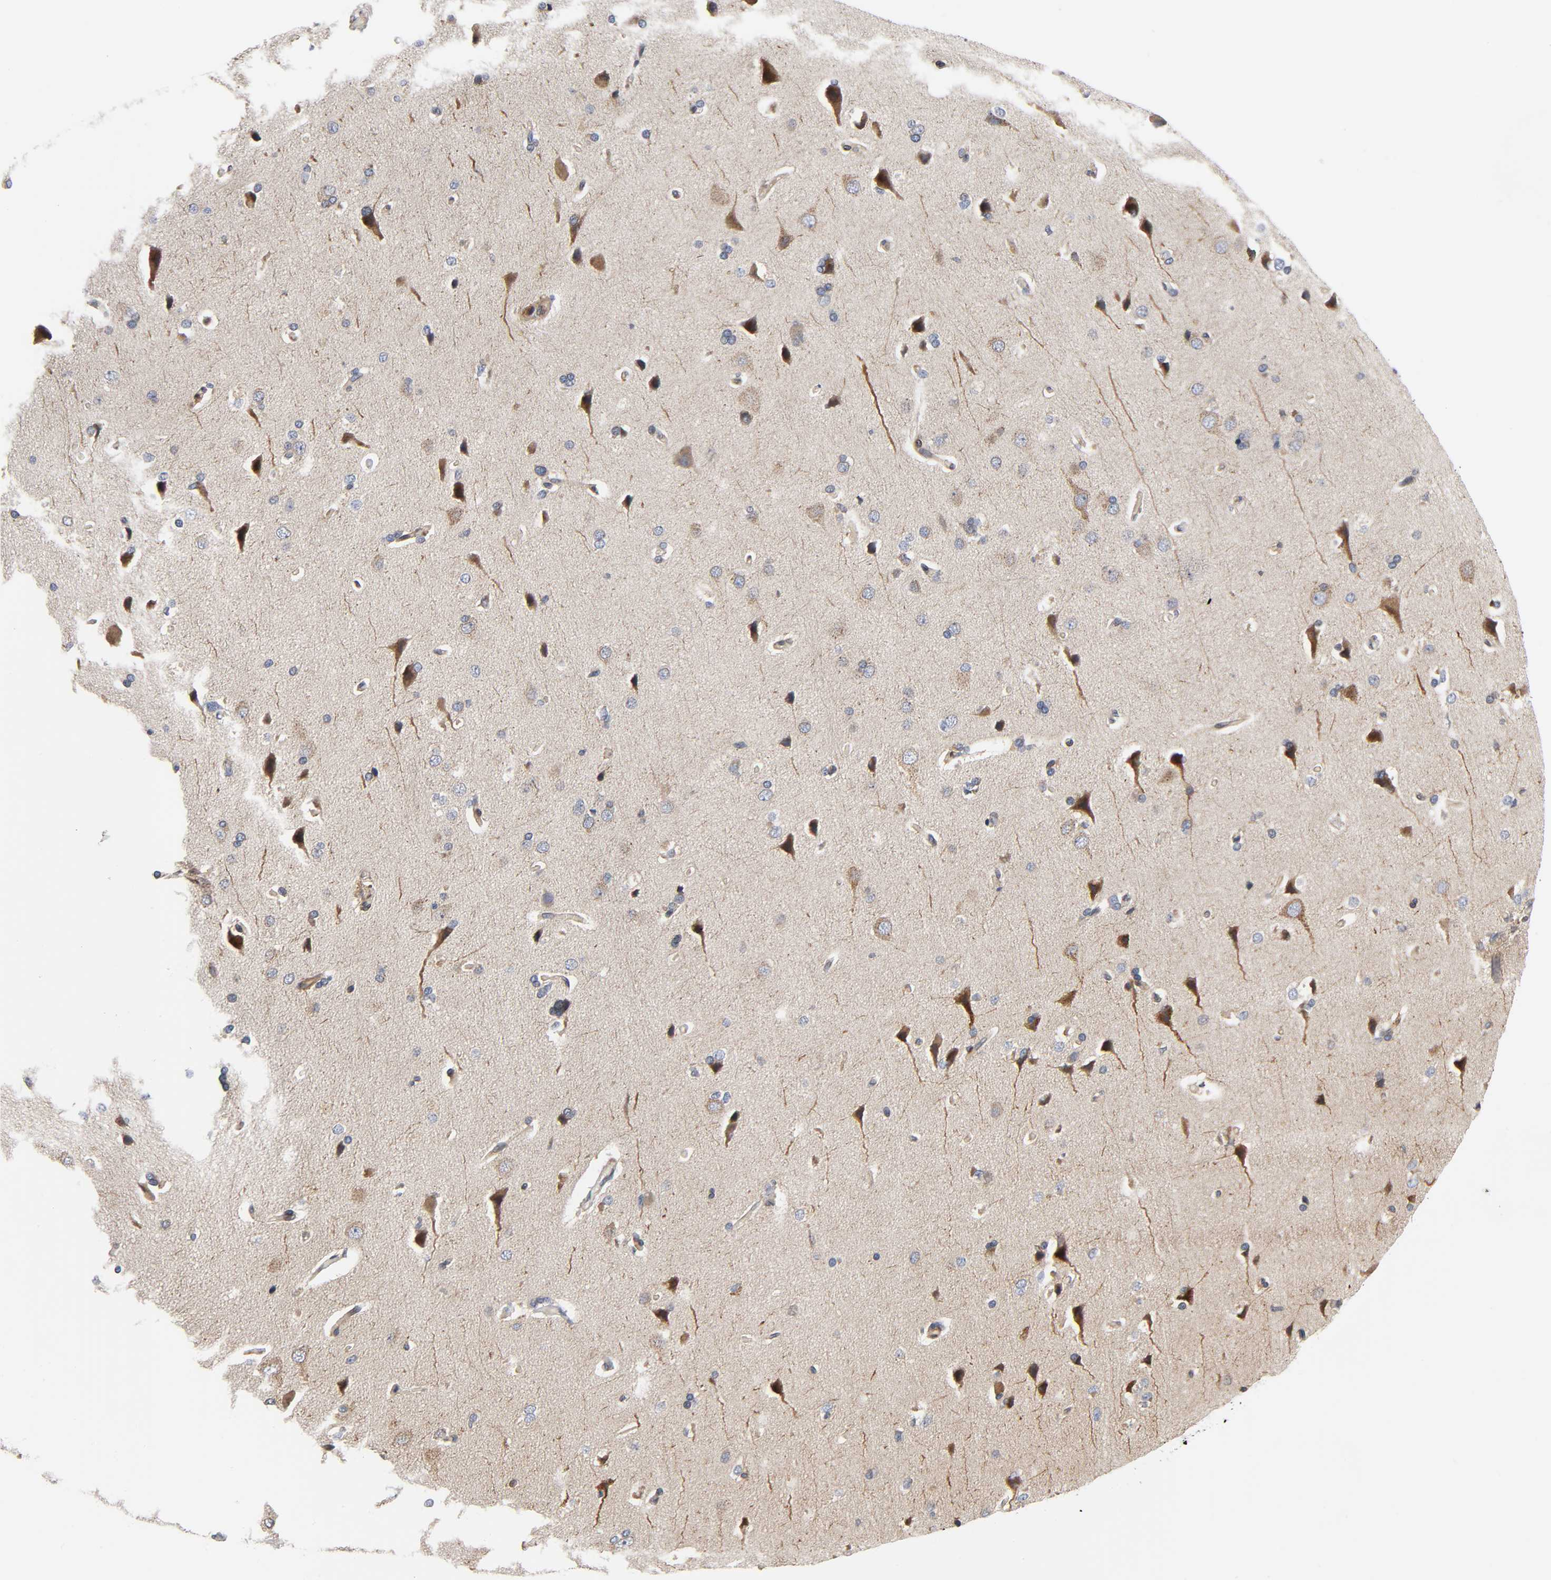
{"staining": {"intensity": "weak", "quantity": "25%-75%", "location": "cytoplasmic/membranous"}, "tissue": "cerebral cortex", "cell_type": "Endothelial cells", "image_type": "normal", "snomed": [{"axis": "morphology", "description": "Normal tissue, NOS"}, {"axis": "topography", "description": "Cerebral cortex"}], "caption": "IHC micrograph of benign cerebral cortex: cerebral cortex stained using immunohistochemistry reveals low levels of weak protein expression localized specifically in the cytoplasmic/membranous of endothelial cells, appearing as a cytoplasmic/membranous brown color.", "gene": "ASB6", "patient": {"sex": "male", "age": 62}}